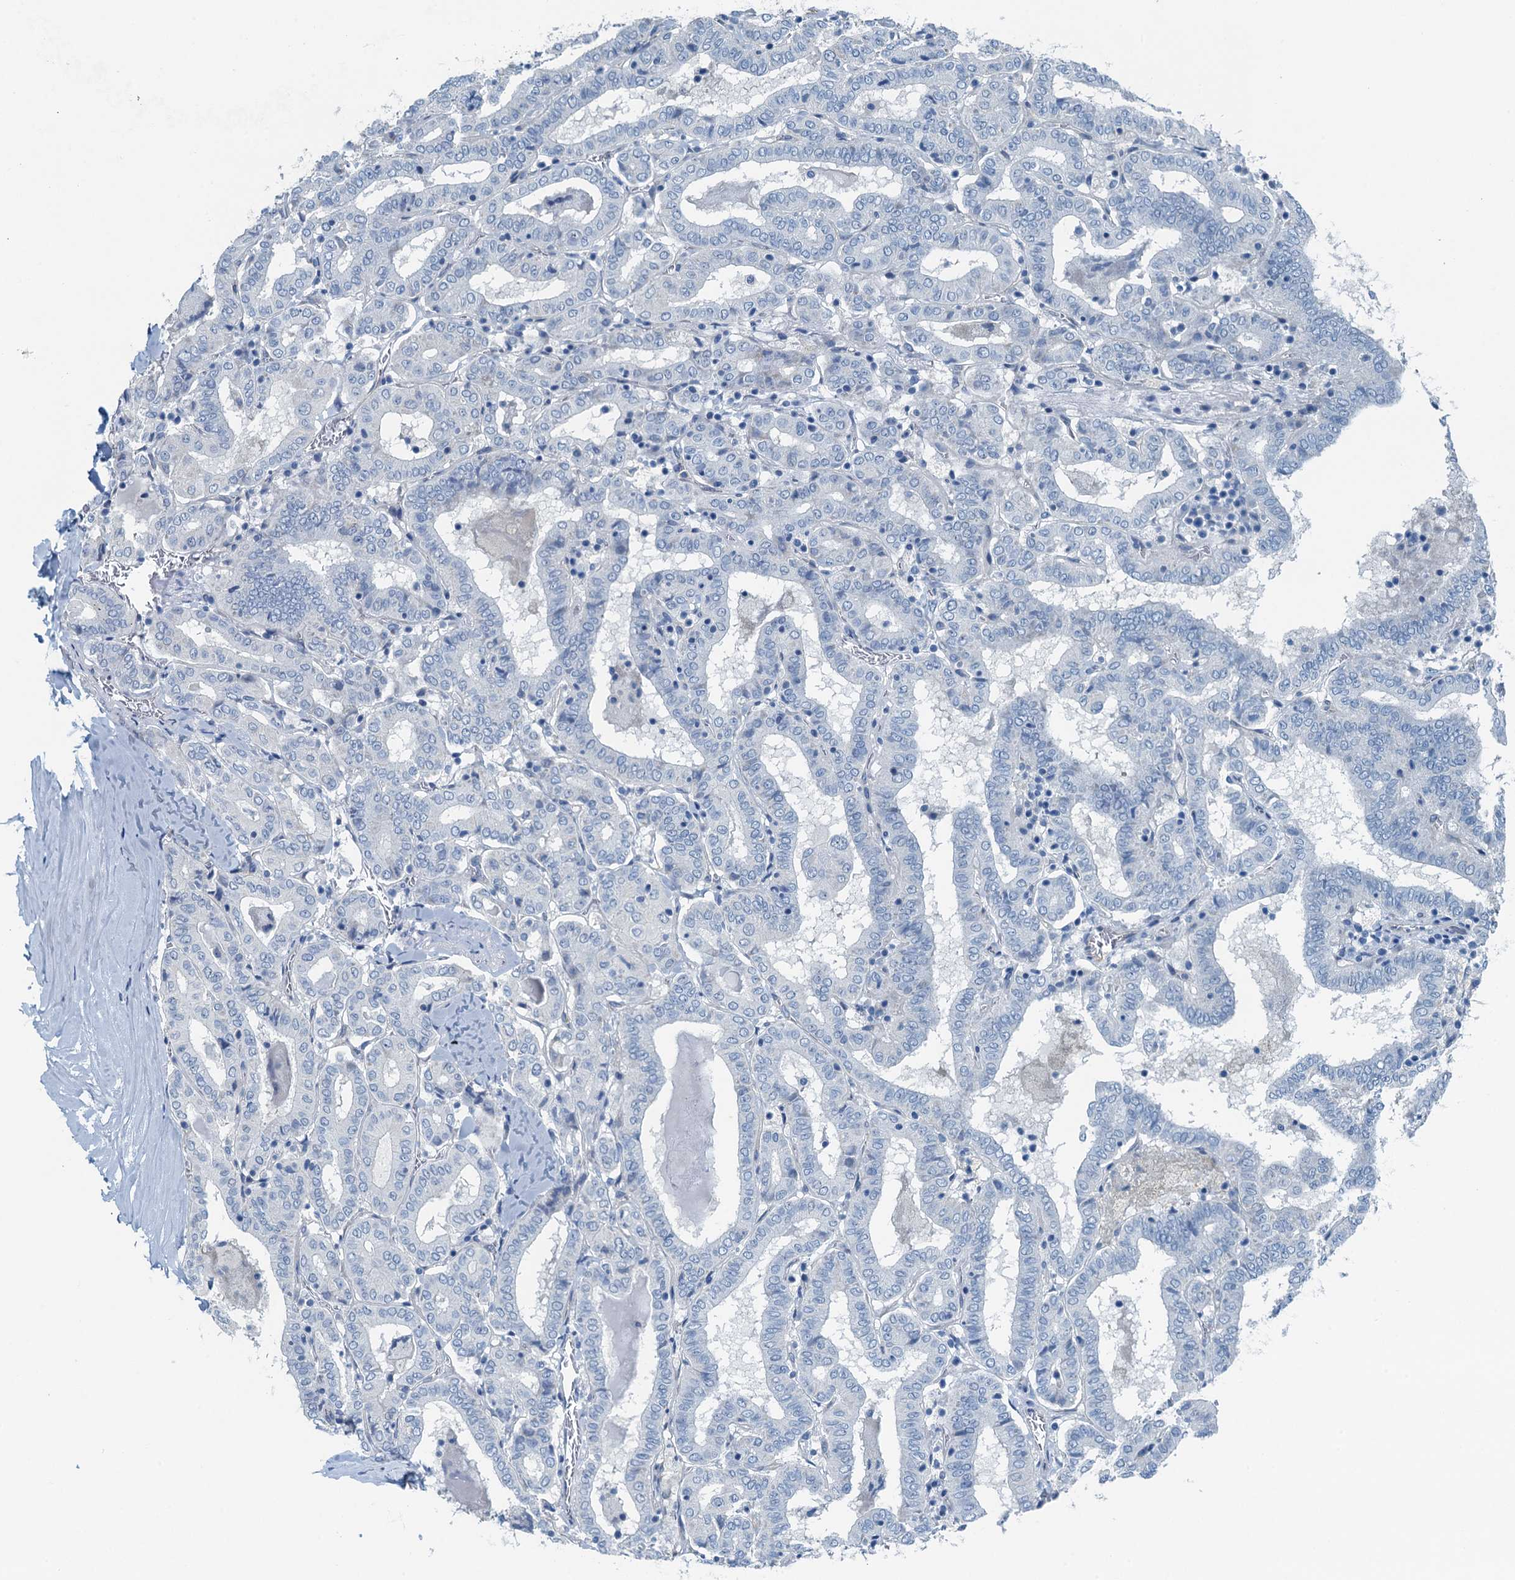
{"staining": {"intensity": "negative", "quantity": "none", "location": "none"}, "tissue": "thyroid cancer", "cell_type": "Tumor cells", "image_type": "cancer", "snomed": [{"axis": "morphology", "description": "Papillary adenocarcinoma, NOS"}, {"axis": "topography", "description": "Thyroid gland"}], "caption": "An image of thyroid cancer (papillary adenocarcinoma) stained for a protein shows no brown staining in tumor cells.", "gene": "GFOD2", "patient": {"sex": "female", "age": 72}}